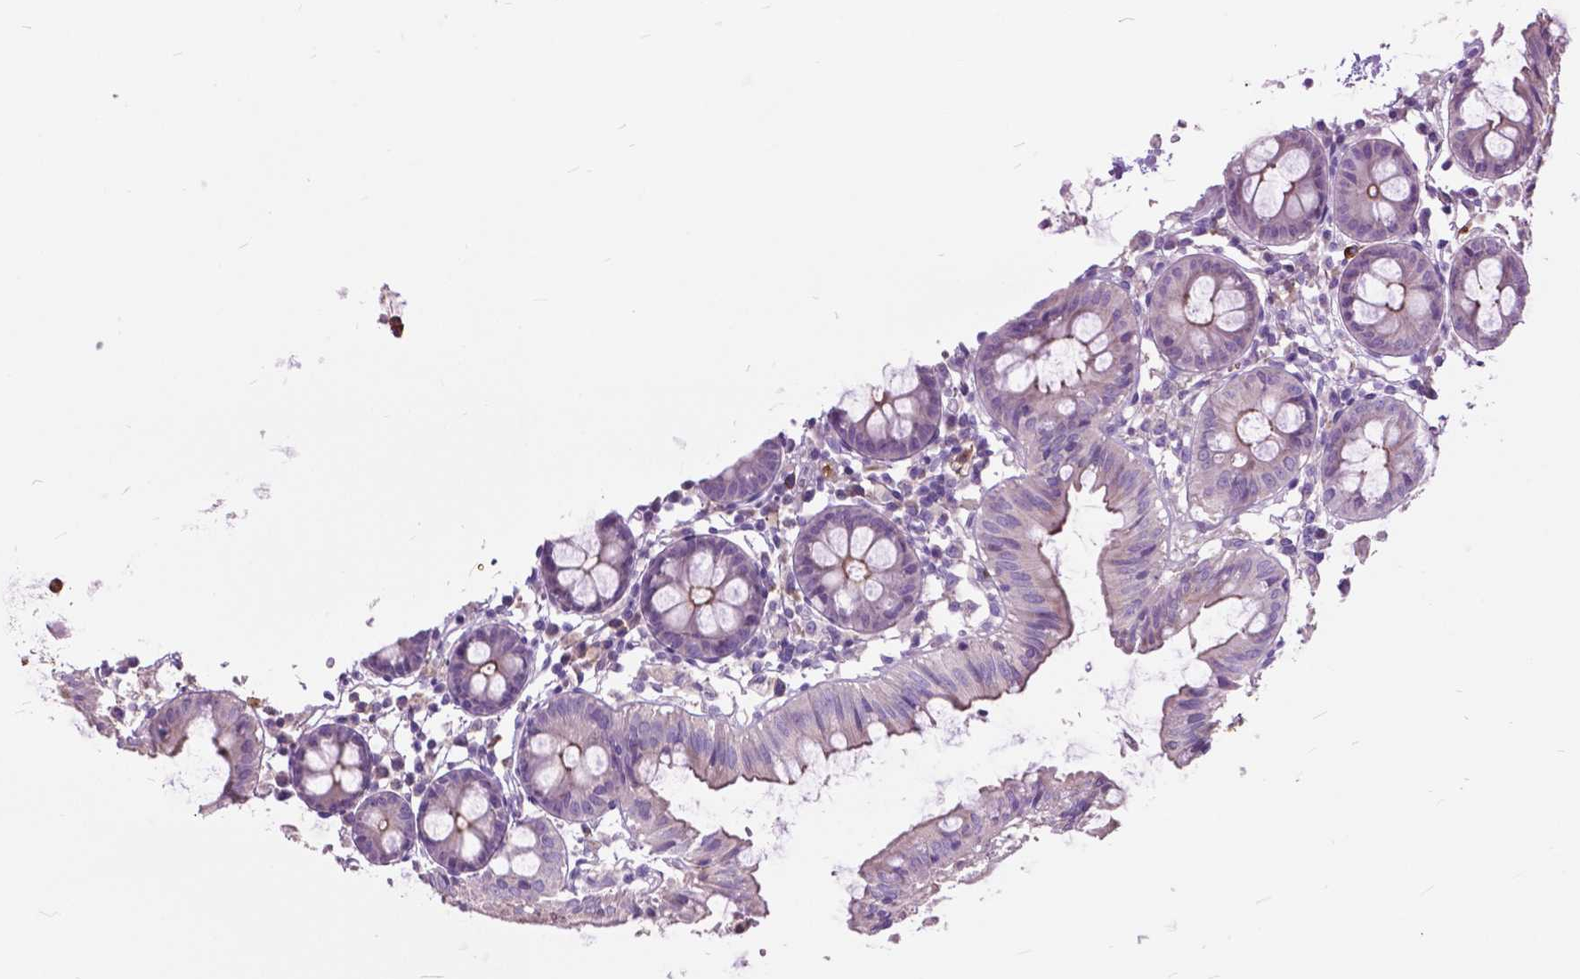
{"staining": {"intensity": "negative", "quantity": "none", "location": "none"}, "tissue": "colon", "cell_type": "Endothelial cells", "image_type": "normal", "snomed": [{"axis": "morphology", "description": "Normal tissue, NOS"}, {"axis": "topography", "description": "Colon"}], "caption": "The photomicrograph demonstrates no significant staining in endothelial cells of colon.", "gene": "PRR35", "patient": {"sex": "female", "age": 84}}